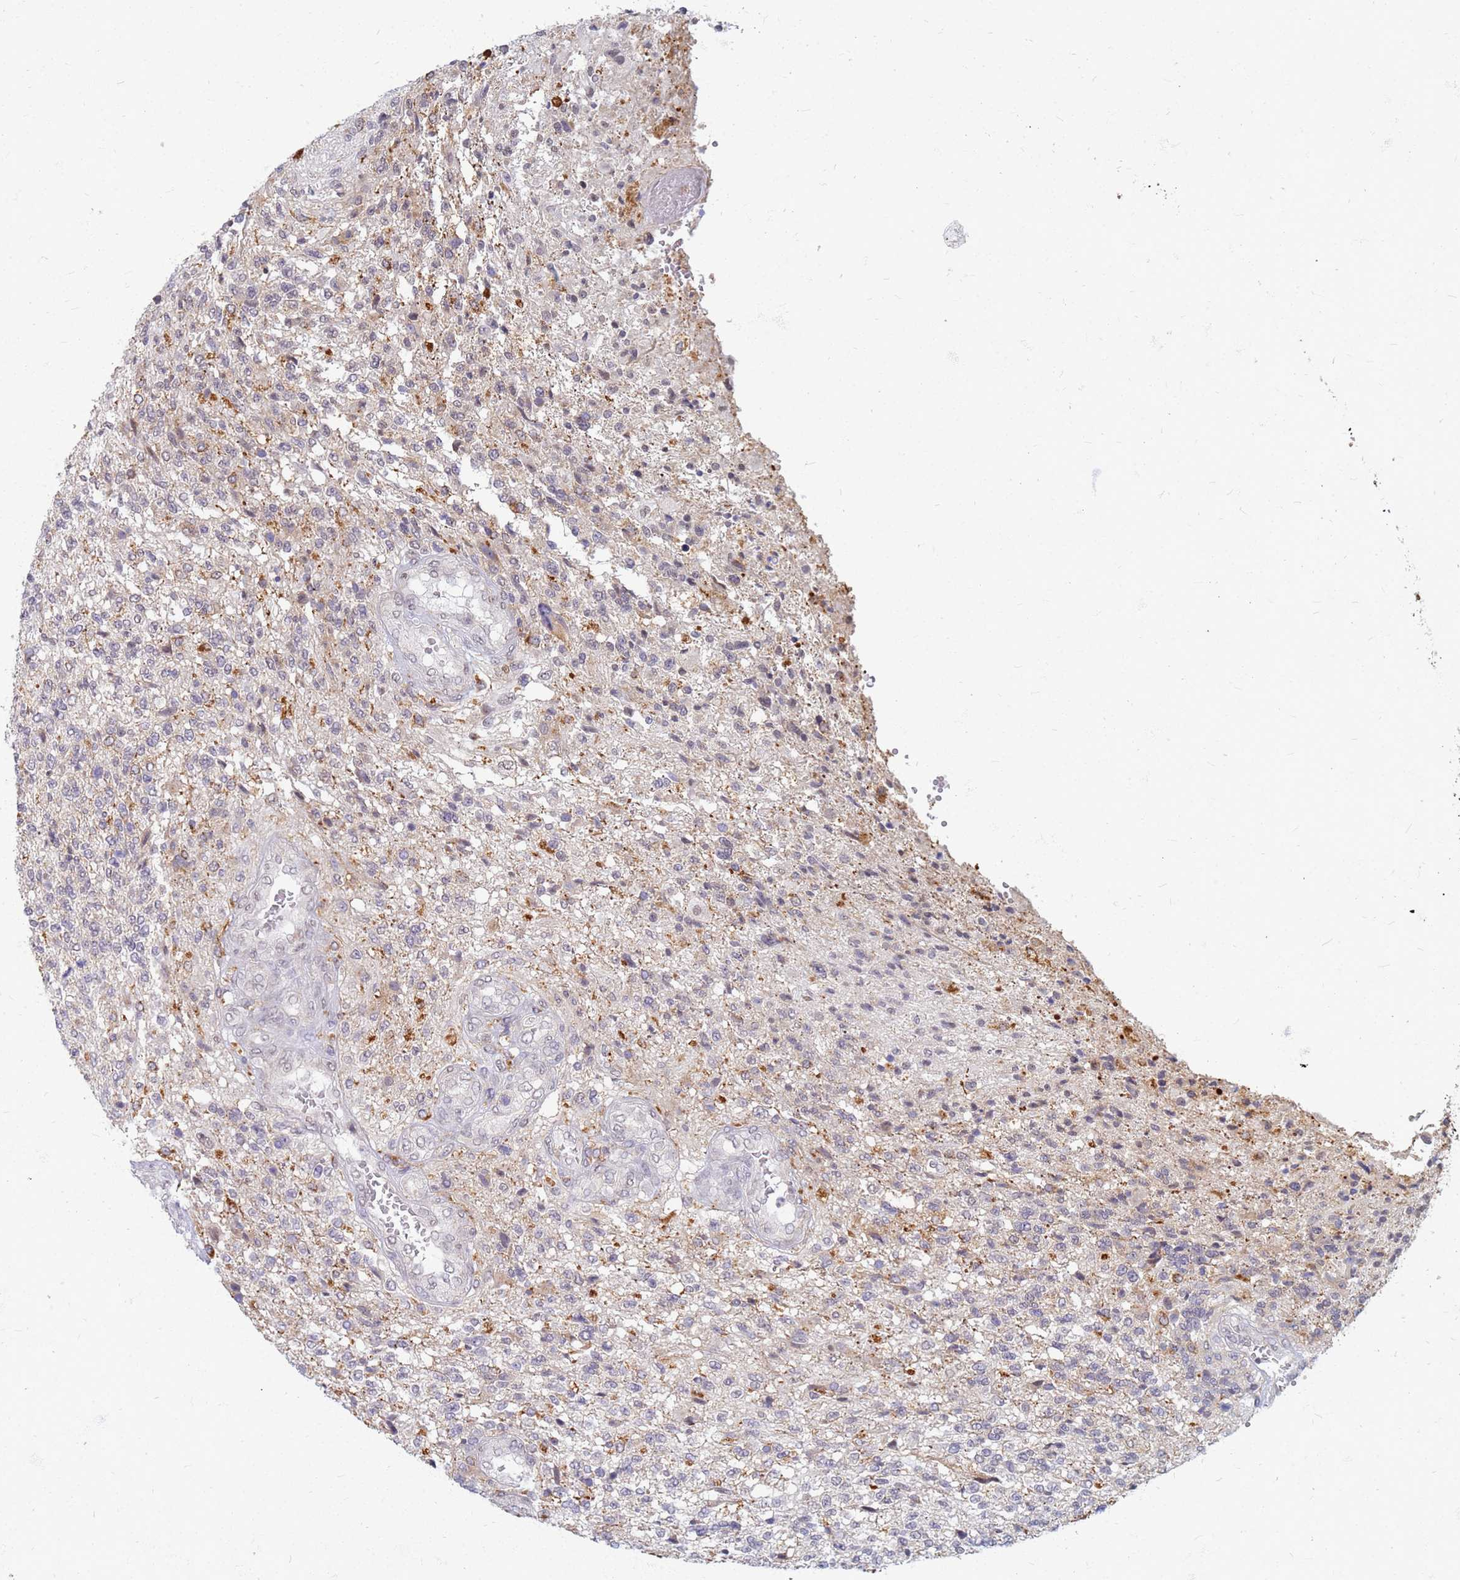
{"staining": {"intensity": "negative", "quantity": "none", "location": "none"}, "tissue": "glioma", "cell_type": "Tumor cells", "image_type": "cancer", "snomed": [{"axis": "morphology", "description": "Glioma, malignant, High grade"}, {"axis": "topography", "description": "Brain"}], "caption": "A high-resolution histopathology image shows IHC staining of high-grade glioma (malignant), which shows no significant expression in tumor cells.", "gene": "ATP6V1E1", "patient": {"sex": "male", "age": 56}}